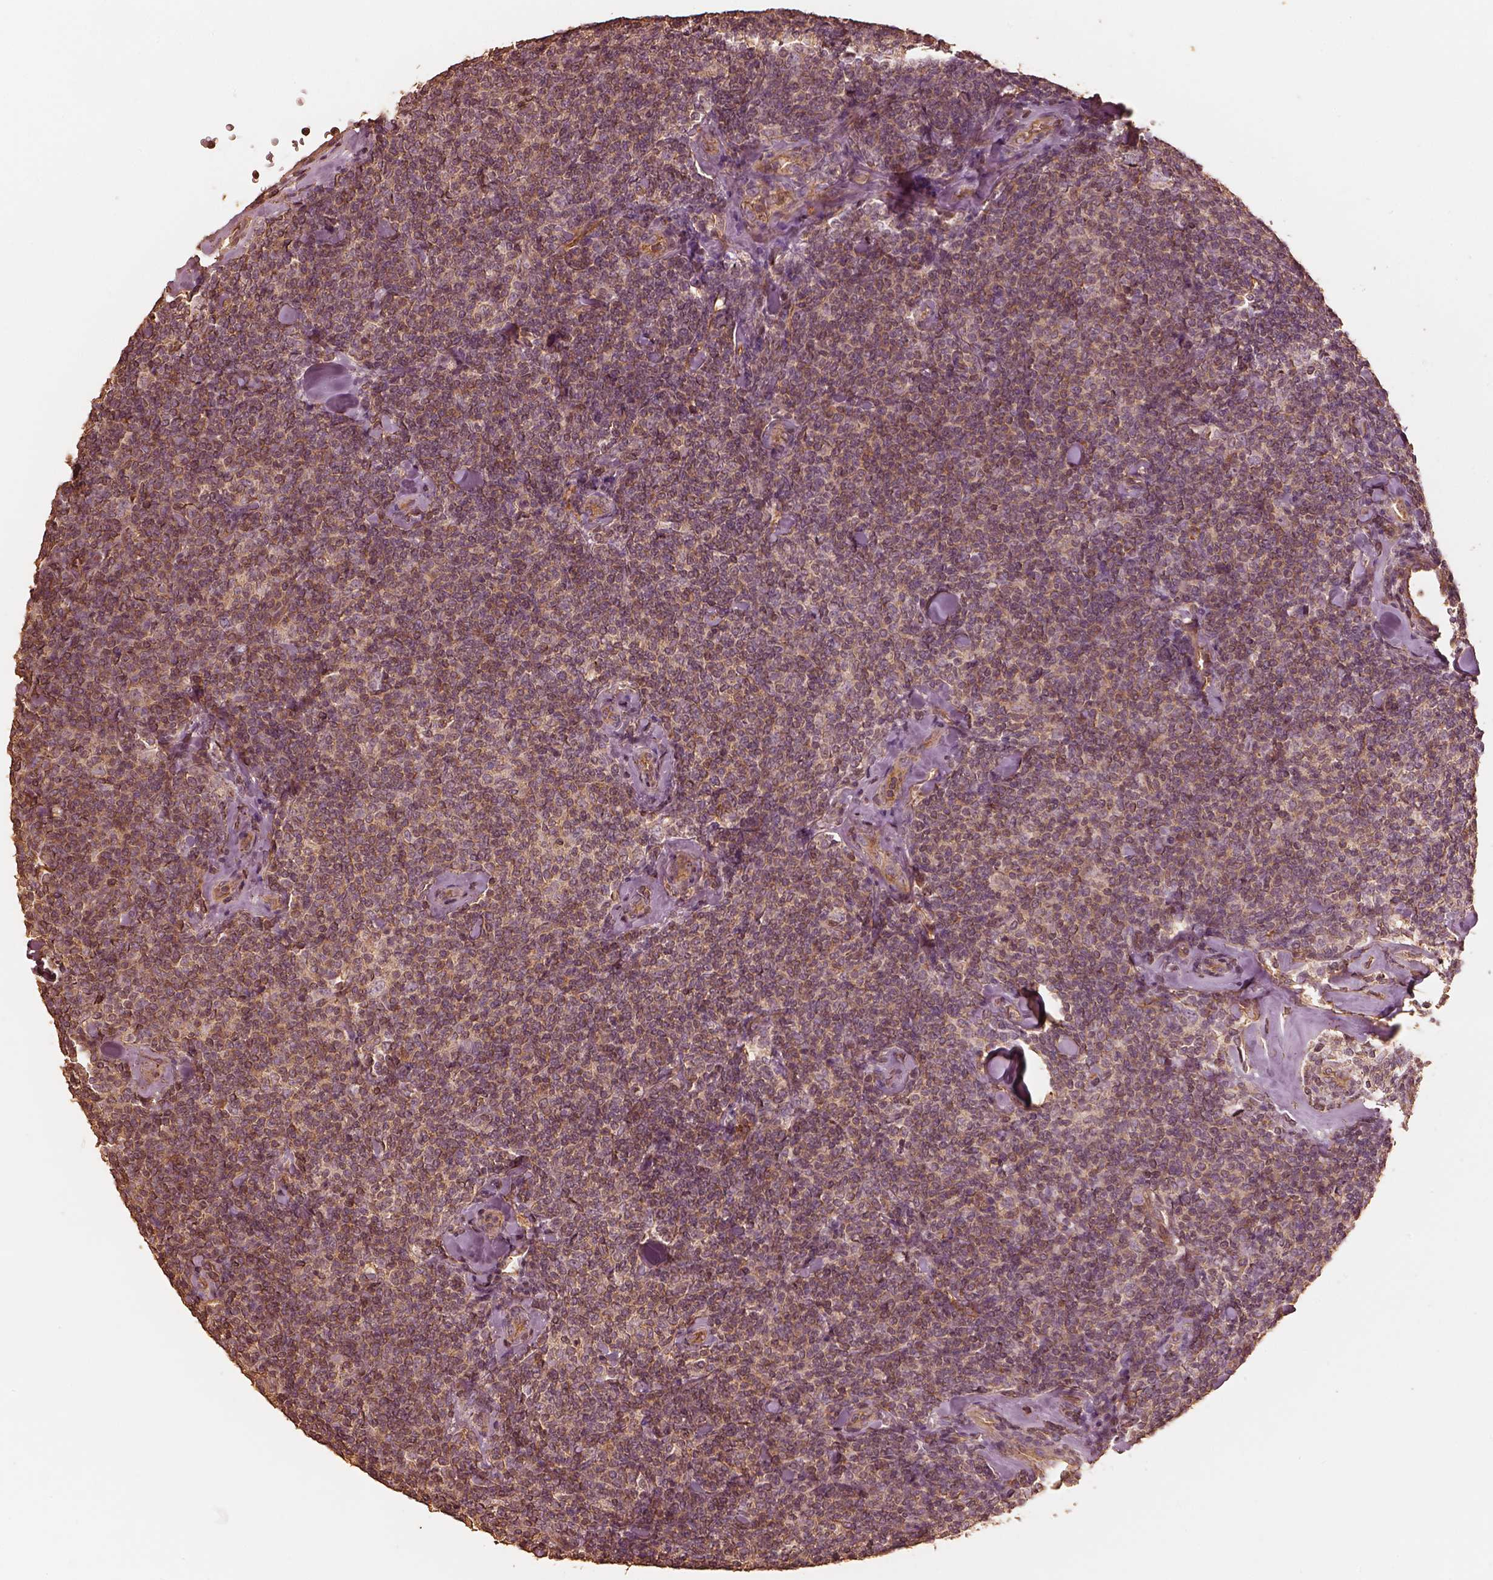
{"staining": {"intensity": "moderate", "quantity": ">75%", "location": "cytoplasmic/membranous"}, "tissue": "lymphoma", "cell_type": "Tumor cells", "image_type": "cancer", "snomed": [{"axis": "morphology", "description": "Malignant lymphoma, non-Hodgkin's type, Low grade"}, {"axis": "topography", "description": "Lymph node"}], "caption": "Tumor cells exhibit moderate cytoplasmic/membranous expression in approximately >75% of cells in lymphoma.", "gene": "WDR7", "patient": {"sex": "female", "age": 56}}